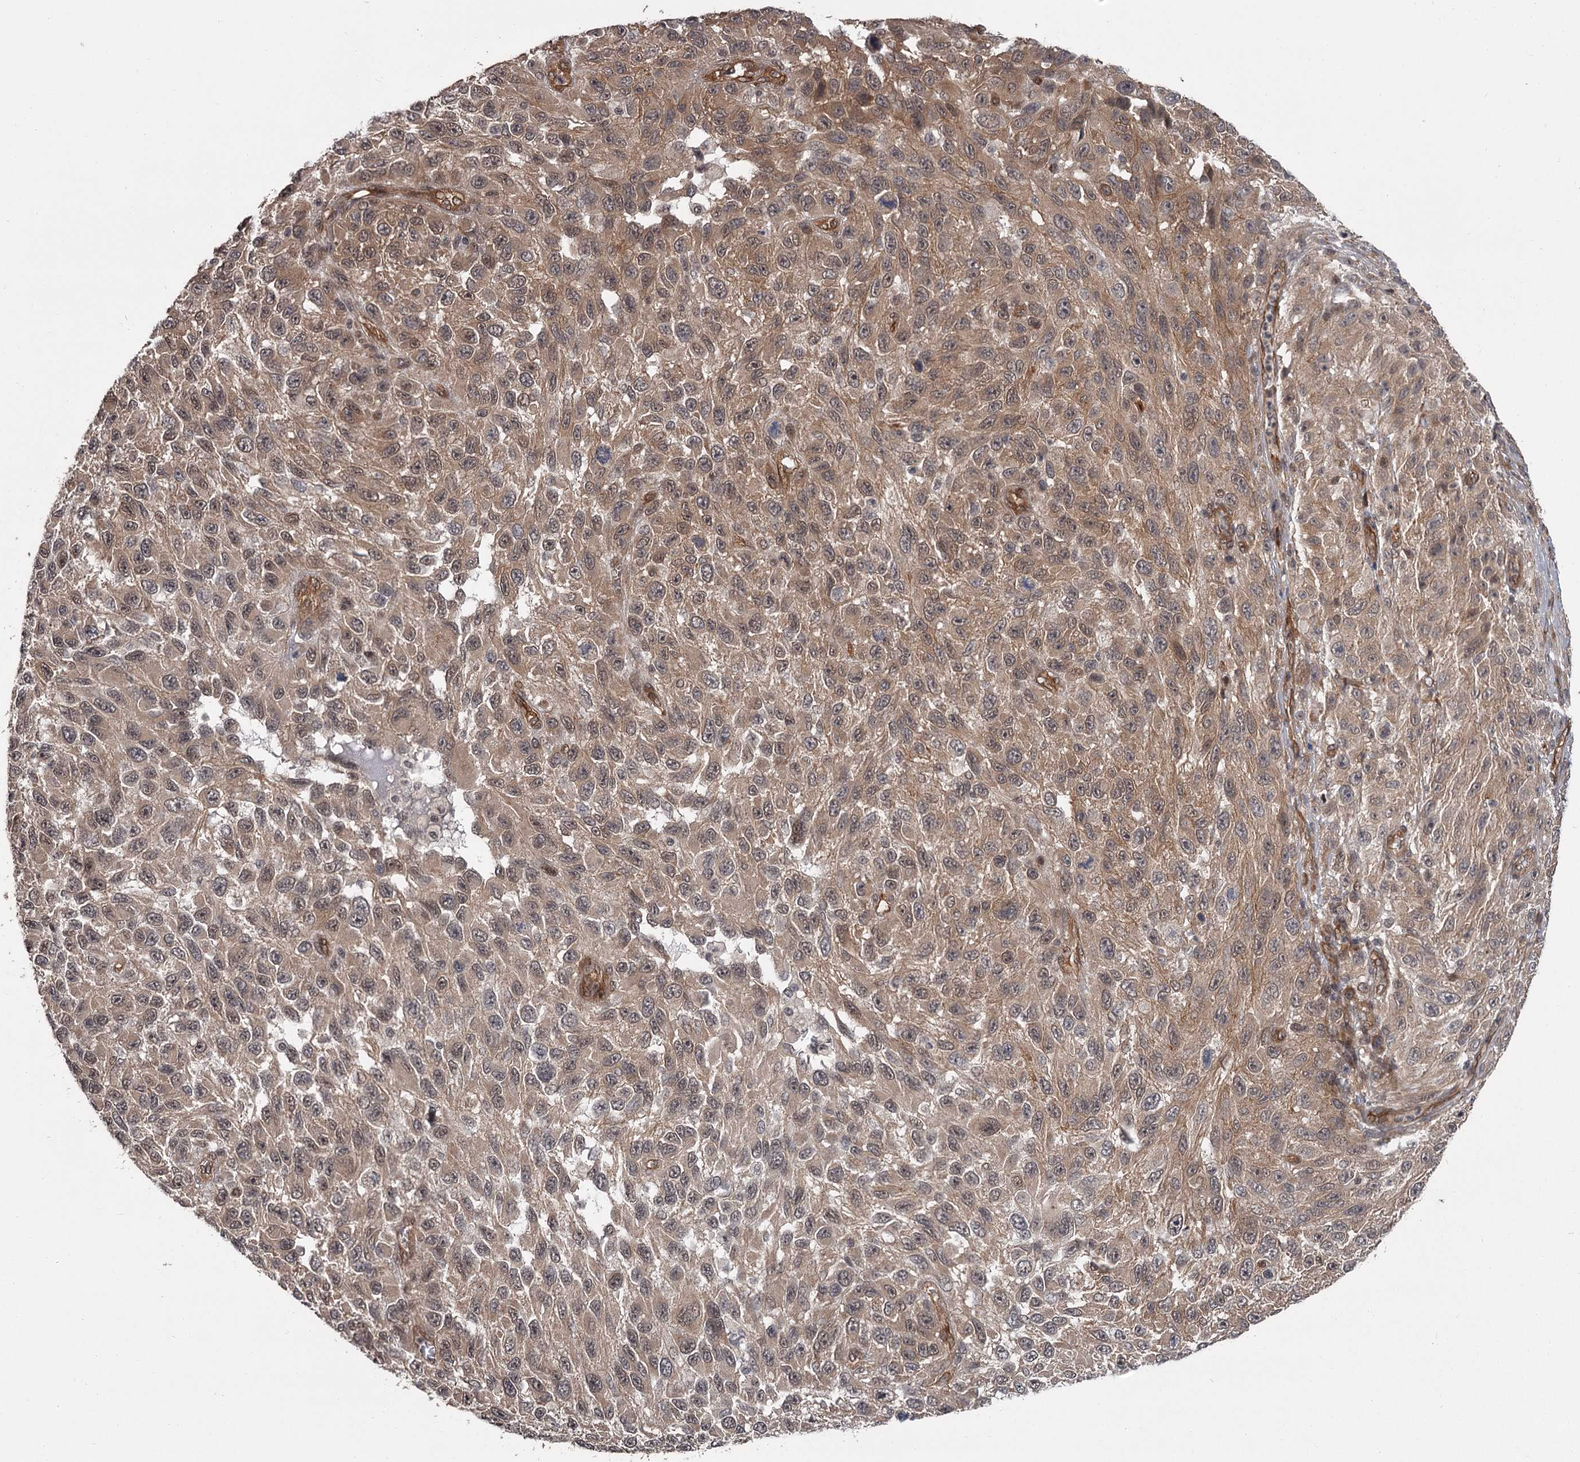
{"staining": {"intensity": "weak", "quantity": ">75%", "location": "cytoplasmic/membranous"}, "tissue": "melanoma", "cell_type": "Tumor cells", "image_type": "cancer", "snomed": [{"axis": "morphology", "description": "Malignant melanoma, NOS"}, {"axis": "topography", "description": "Skin"}], "caption": "Immunohistochemical staining of human malignant melanoma reveals weak cytoplasmic/membranous protein staining in about >75% of tumor cells.", "gene": "CDC42EP2", "patient": {"sex": "female", "age": 96}}